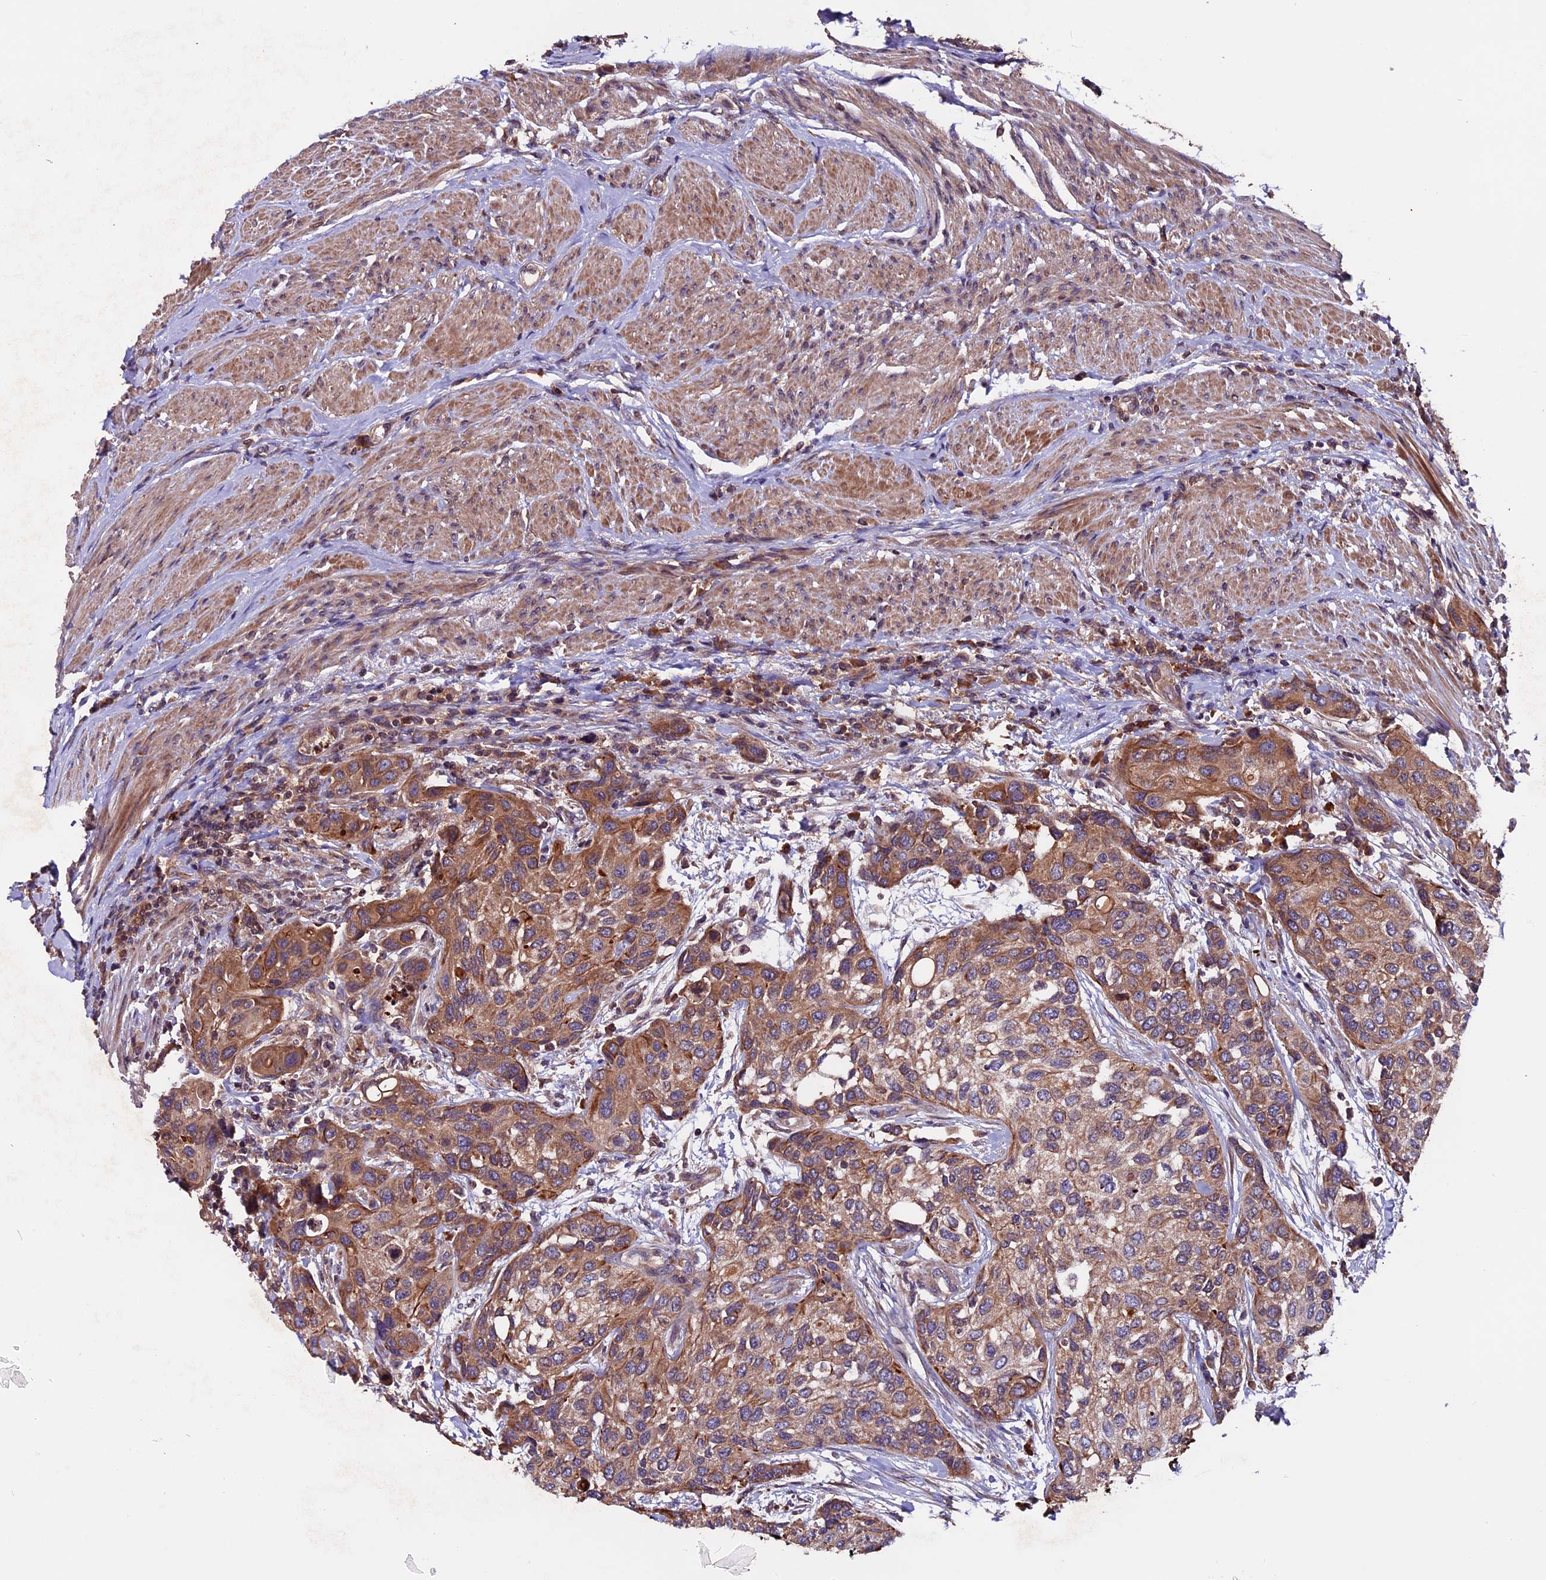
{"staining": {"intensity": "moderate", "quantity": ">75%", "location": "cytoplasmic/membranous"}, "tissue": "urothelial cancer", "cell_type": "Tumor cells", "image_type": "cancer", "snomed": [{"axis": "morphology", "description": "Normal tissue, NOS"}, {"axis": "morphology", "description": "Urothelial carcinoma, High grade"}, {"axis": "topography", "description": "Vascular tissue"}, {"axis": "topography", "description": "Urinary bladder"}], "caption": "Immunohistochemistry (IHC) (DAB) staining of high-grade urothelial carcinoma reveals moderate cytoplasmic/membranous protein positivity in approximately >75% of tumor cells.", "gene": "ZNF598", "patient": {"sex": "female", "age": 56}}